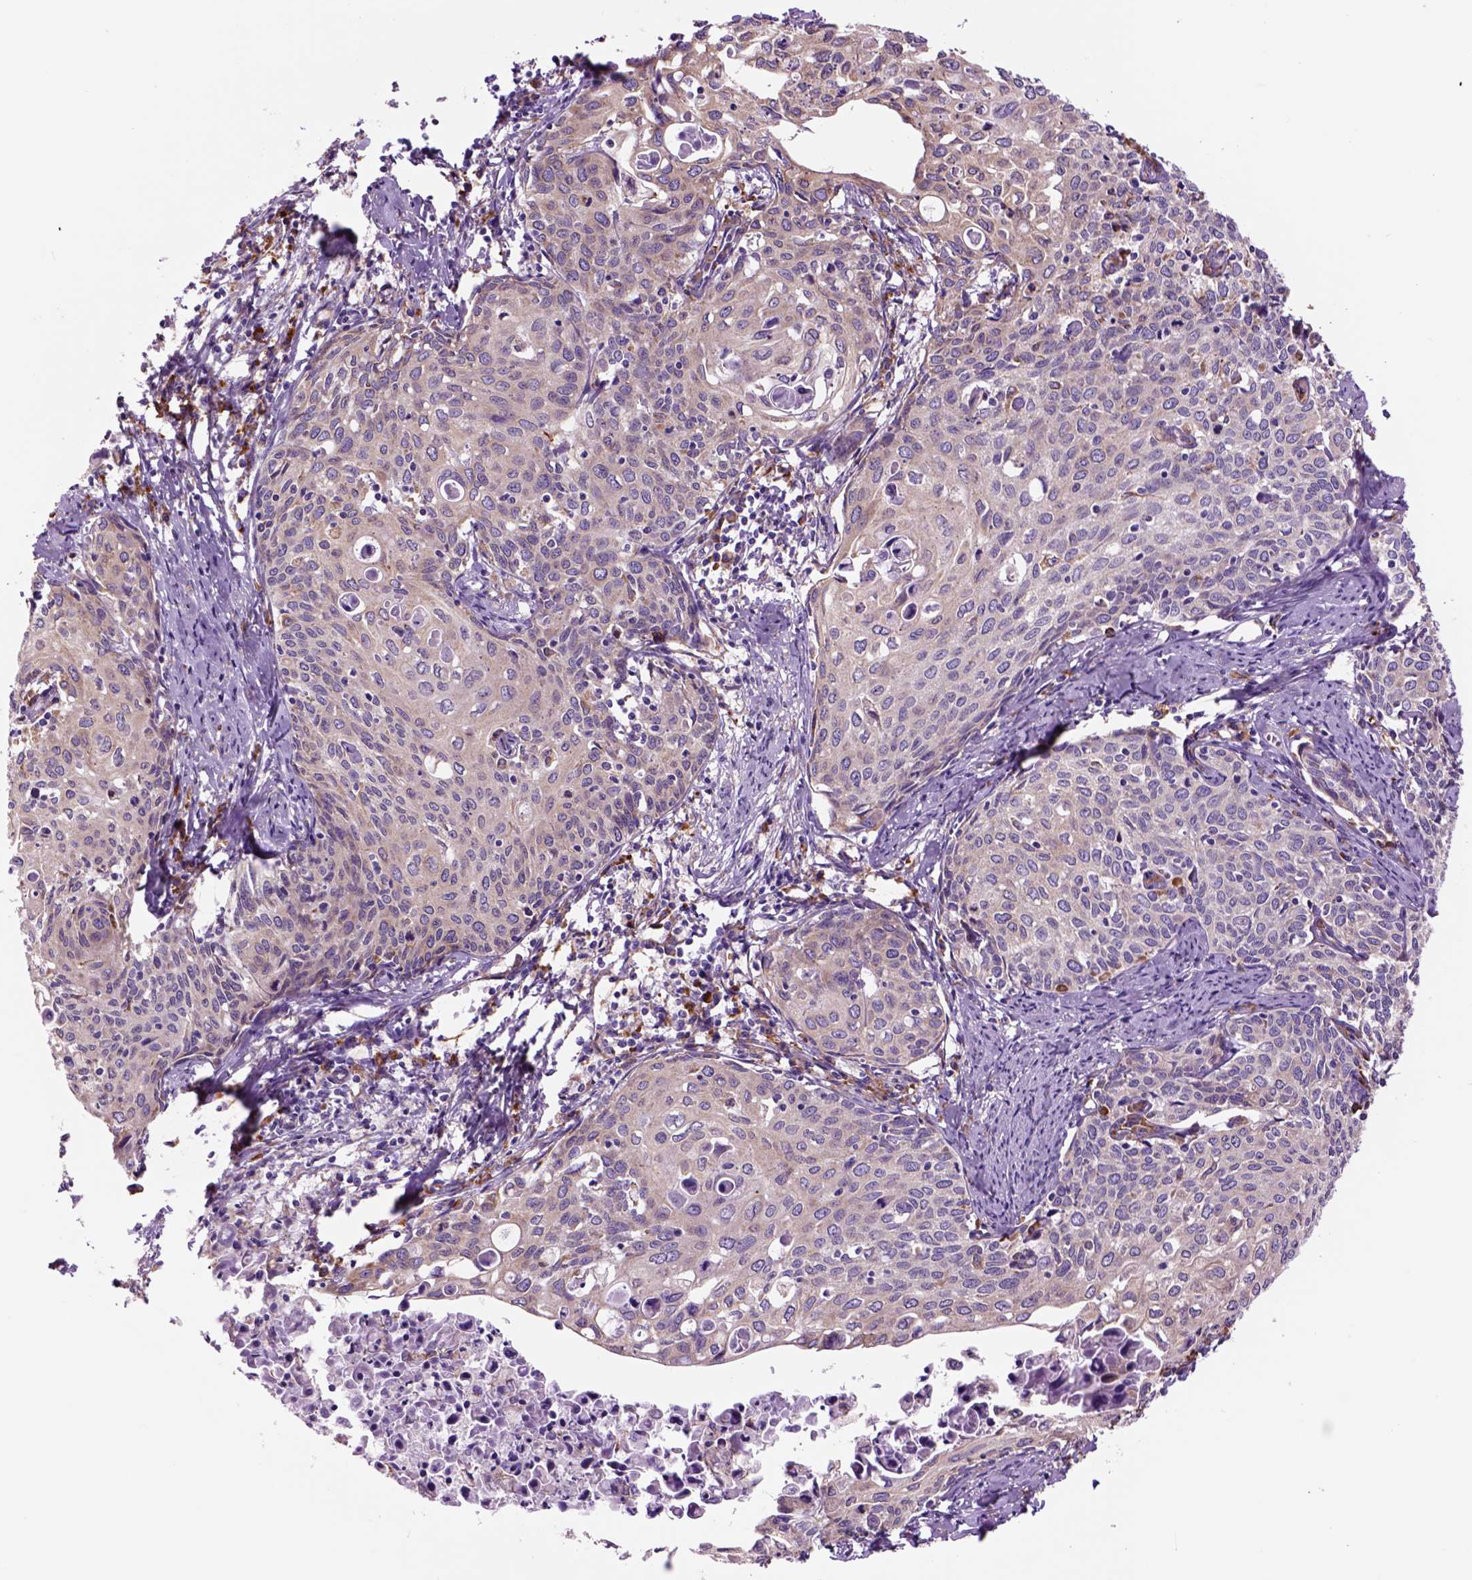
{"staining": {"intensity": "weak", "quantity": "25%-75%", "location": "cytoplasmic/membranous"}, "tissue": "cervical cancer", "cell_type": "Tumor cells", "image_type": "cancer", "snomed": [{"axis": "morphology", "description": "Squamous cell carcinoma, NOS"}, {"axis": "topography", "description": "Cervix"}], "caption": "Cervical squamous cell carcinoma stained with a brown dye shows weak cytoplasmic/membranous positive expression in about 25%-75% of tumor cells.", "gene": "PIAS3", "patient": {"sex": "female", "age": 62}}